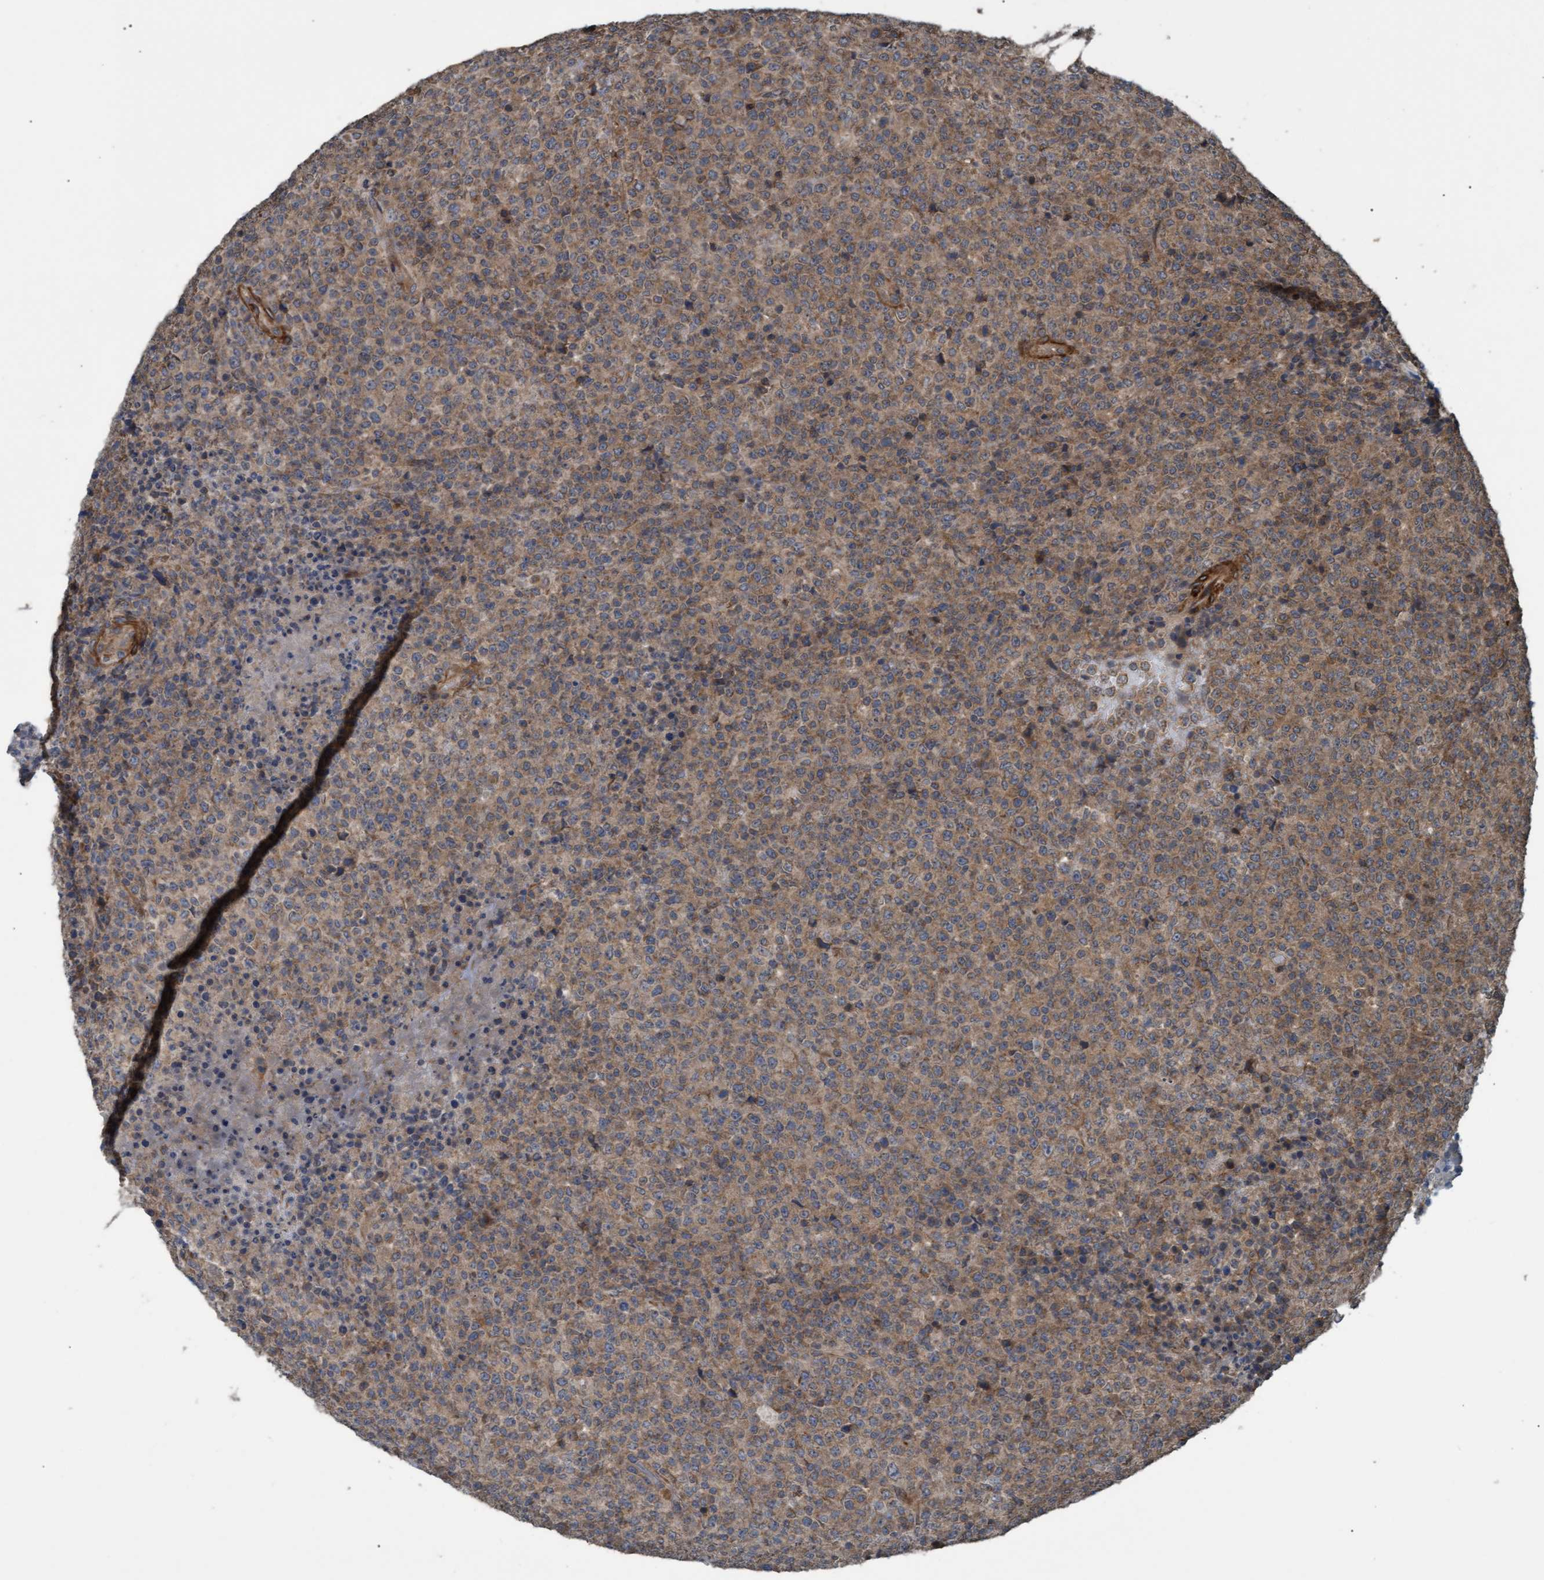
{"staining": {"intensity": "weak", "quantity": "25%-75%", "location": "cytoplasmic/membranous"}, "tissue": "lymphoma", "cell_type": "Tumor cells", "image_type": "cancer", "snomed": [{"axis": "morphology", "description": "Malignant lymphoma, non-Hodgkin's type, High grade"}, {"axis": "topography", "description": "Lymph node"}], "caption": "Protein analysis of malignant lymphoma, non-Hodgkin's type (high-grade) tissue demonstrates weak cytoplasmic/membranous staining in approximately 25%-75% of tumor cells.", "gene": "GGT6", "patient": {"sex": "male", "age": 13}}